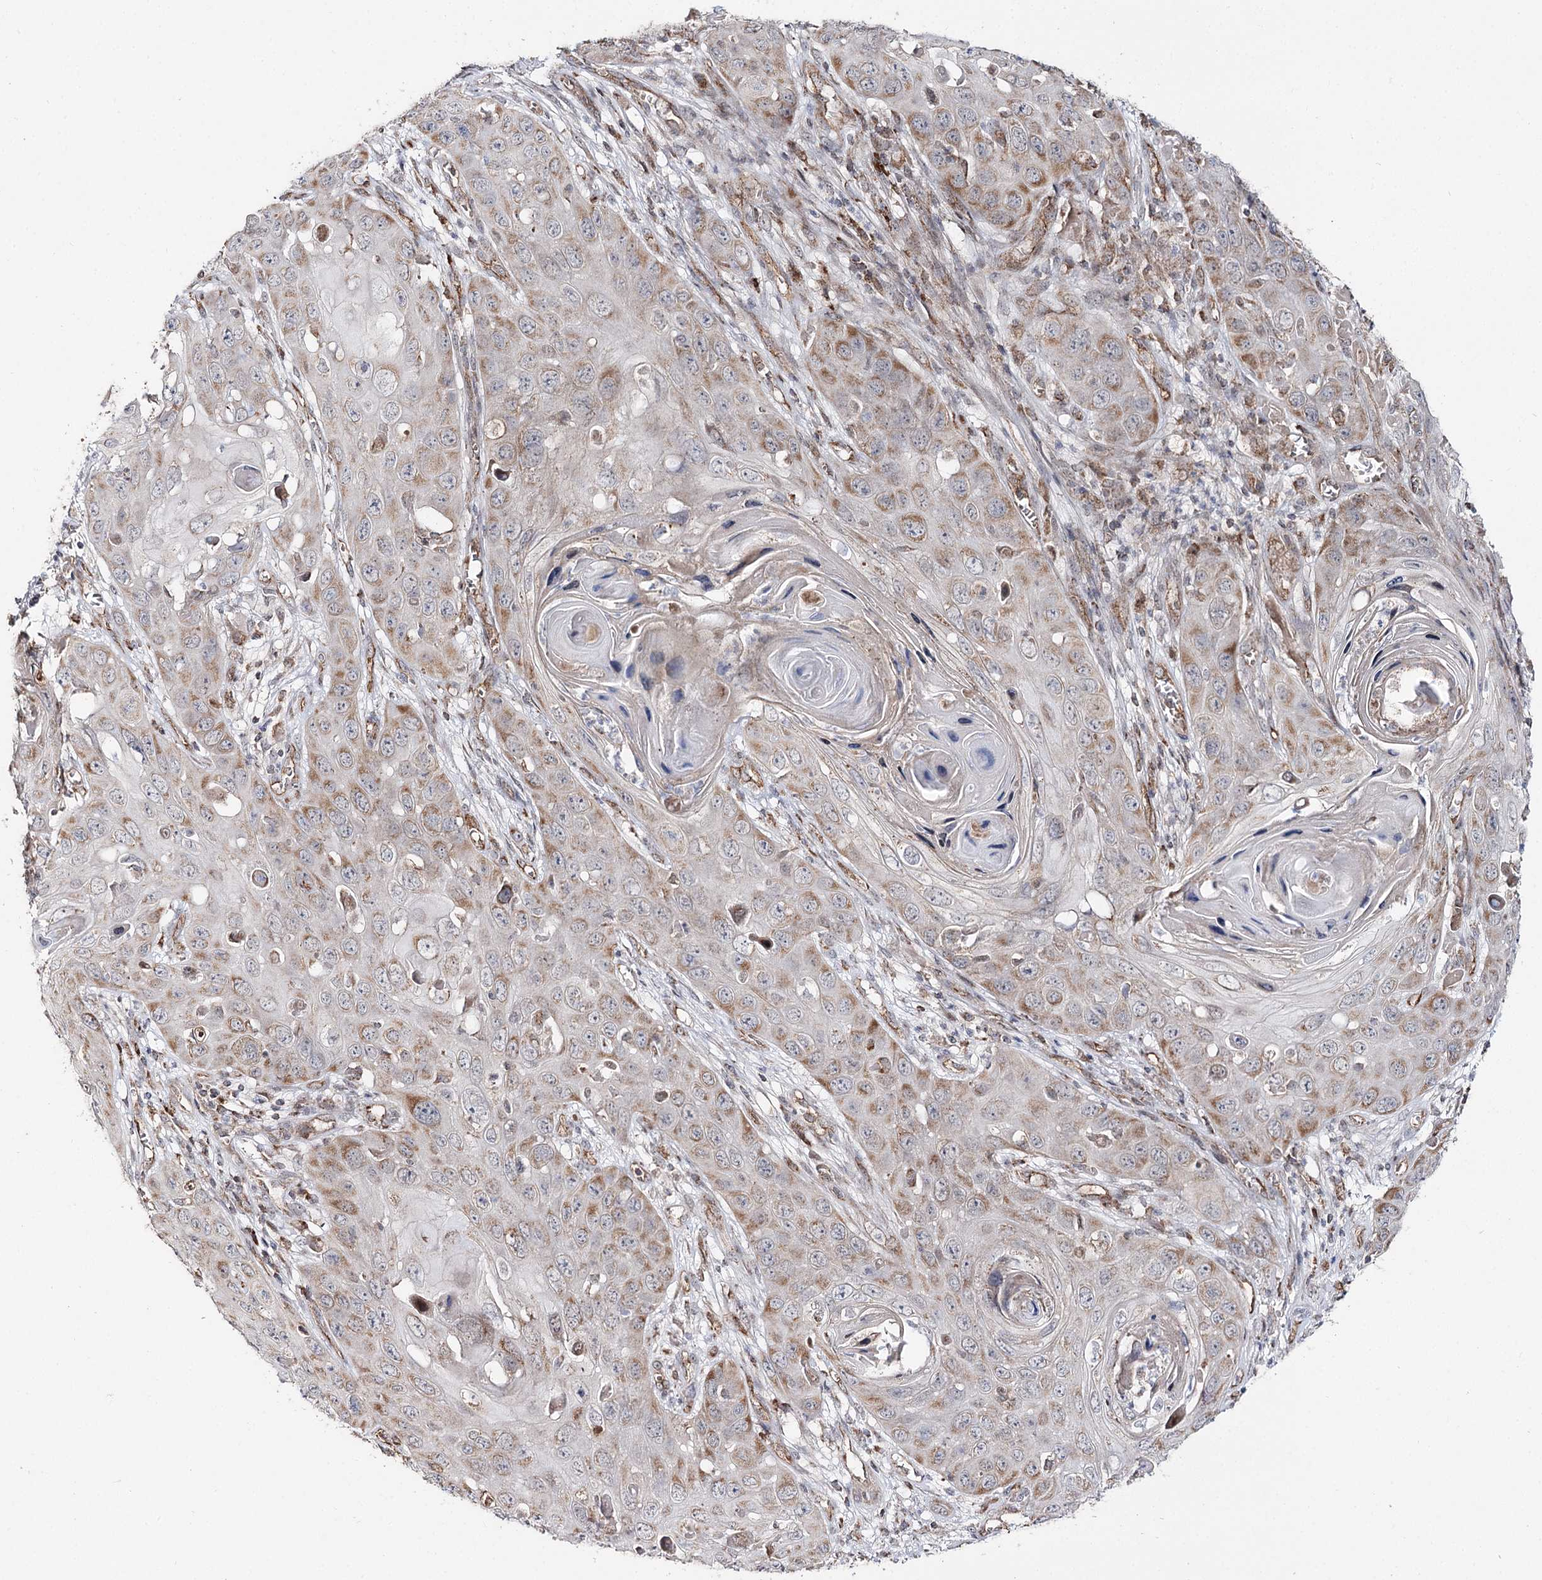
{"staining": {"intensity": "moderate", "quantity": "25%-75%", "location": "cytoplasmic/membranous"}, "tissue": "skin cancer", "cell_type": "Tumor cells", "image_type": "cancer", "snomed": [{"axis": "morphology", "description": "Squamous cell carcinoma, NOS"}, {"axis": "topography", "description": "Skin"}], "caption": "Human skin squamous cell carcinoma stained for a protein (brown) displays moderate cytoplasmic/membranous positive expression in about 25%-75% of tumor cells.", "gene": "CBR4", "patient": {"sex": "male", "age": 55}}